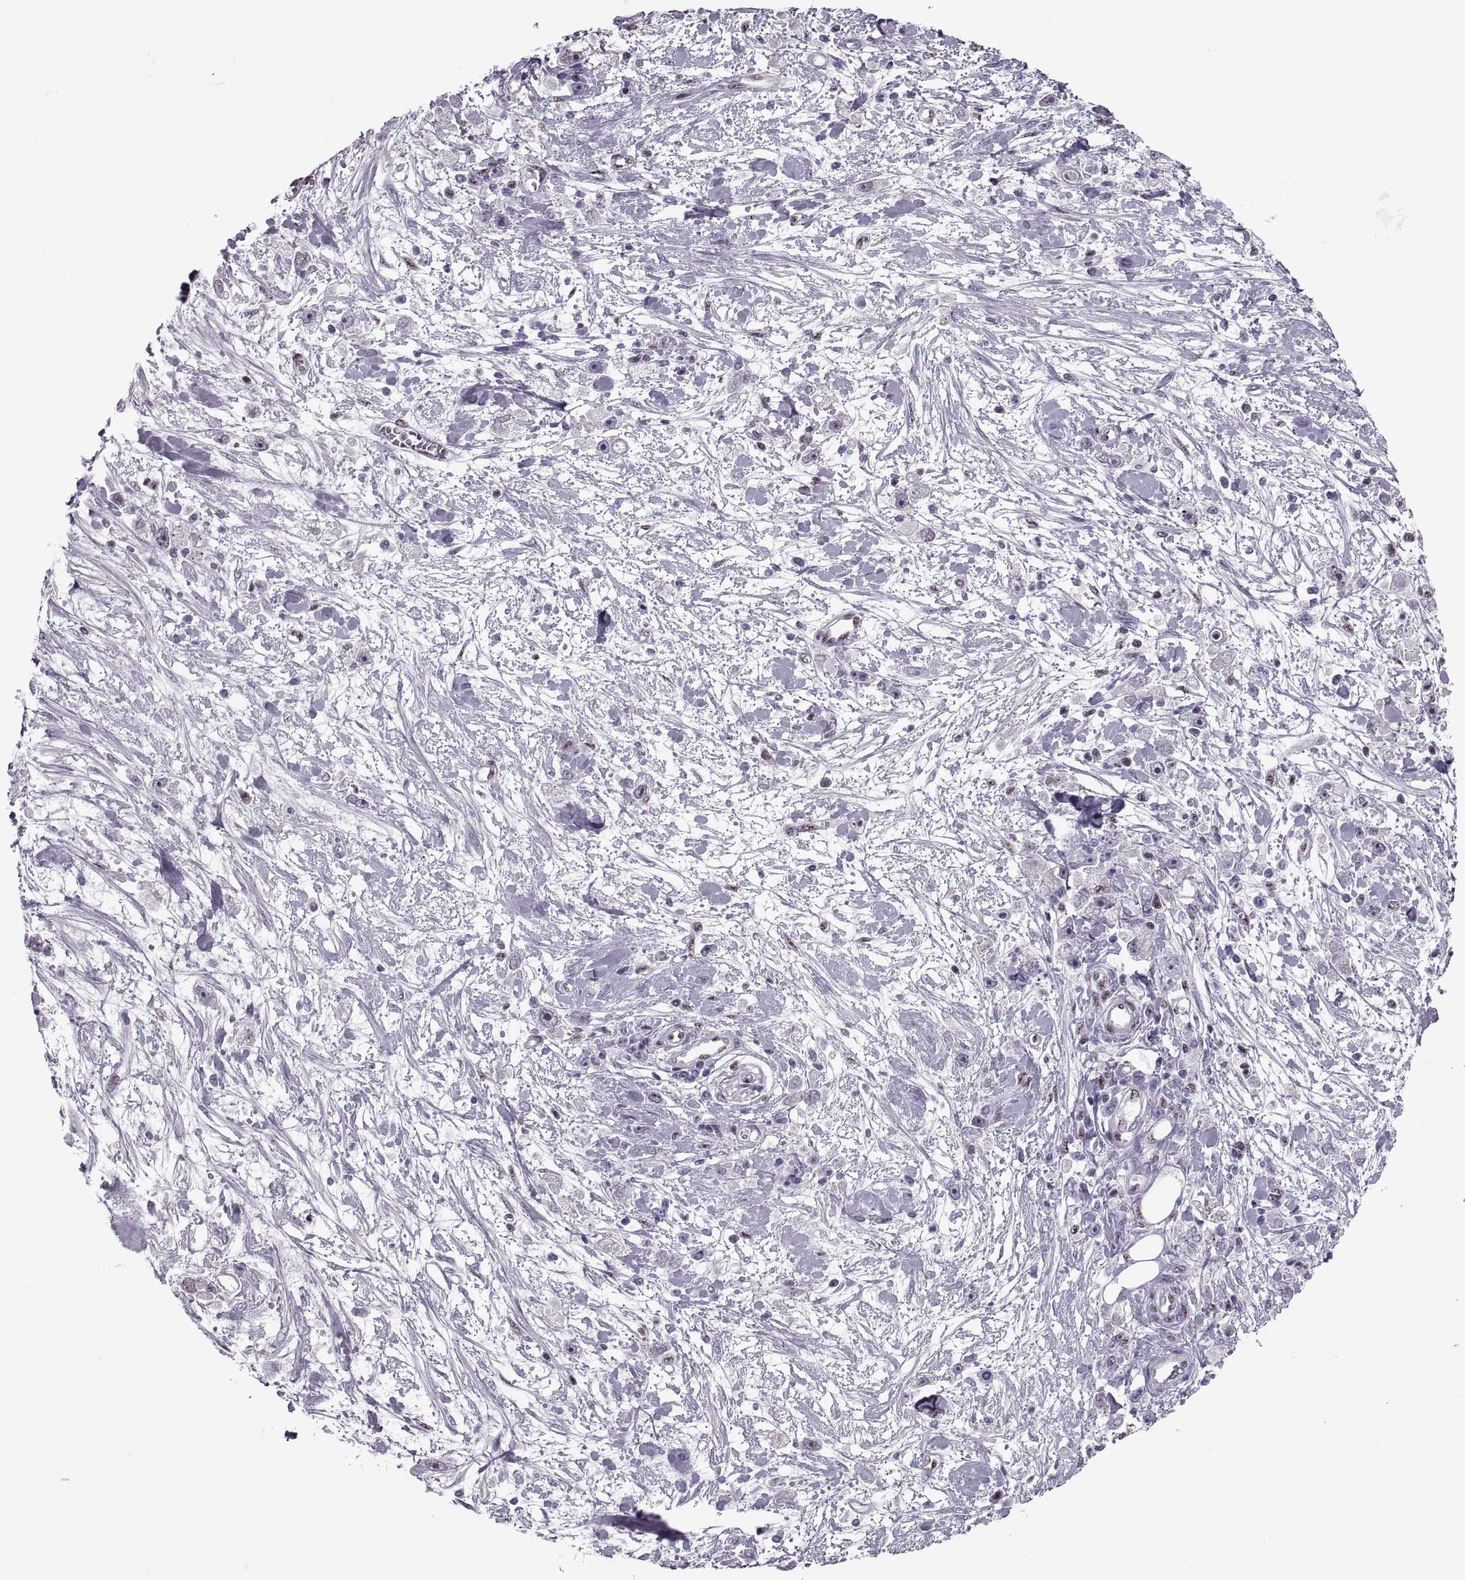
{"staining": {"intensity": "weak", "quantity": "<25%", "location": "nuclear"}, "tissue": "stomach cancer", "cell_type": "Tumor cells", "image_type": "cancer", "snomed": [{"axis": "morphology", "description": "Adenocarcinoma, NOS"}, {"axis": "topography", "description": "Stomach"}], "caption": "IHC micrograph of neoplastic tissue: human stomach cancer (adenocarcinoma) stained with DAB demonstrates no significant protein positivity in tumor cells.", "gene": "MAGEA4", "patient": {"sex": "female", "age": 59}}